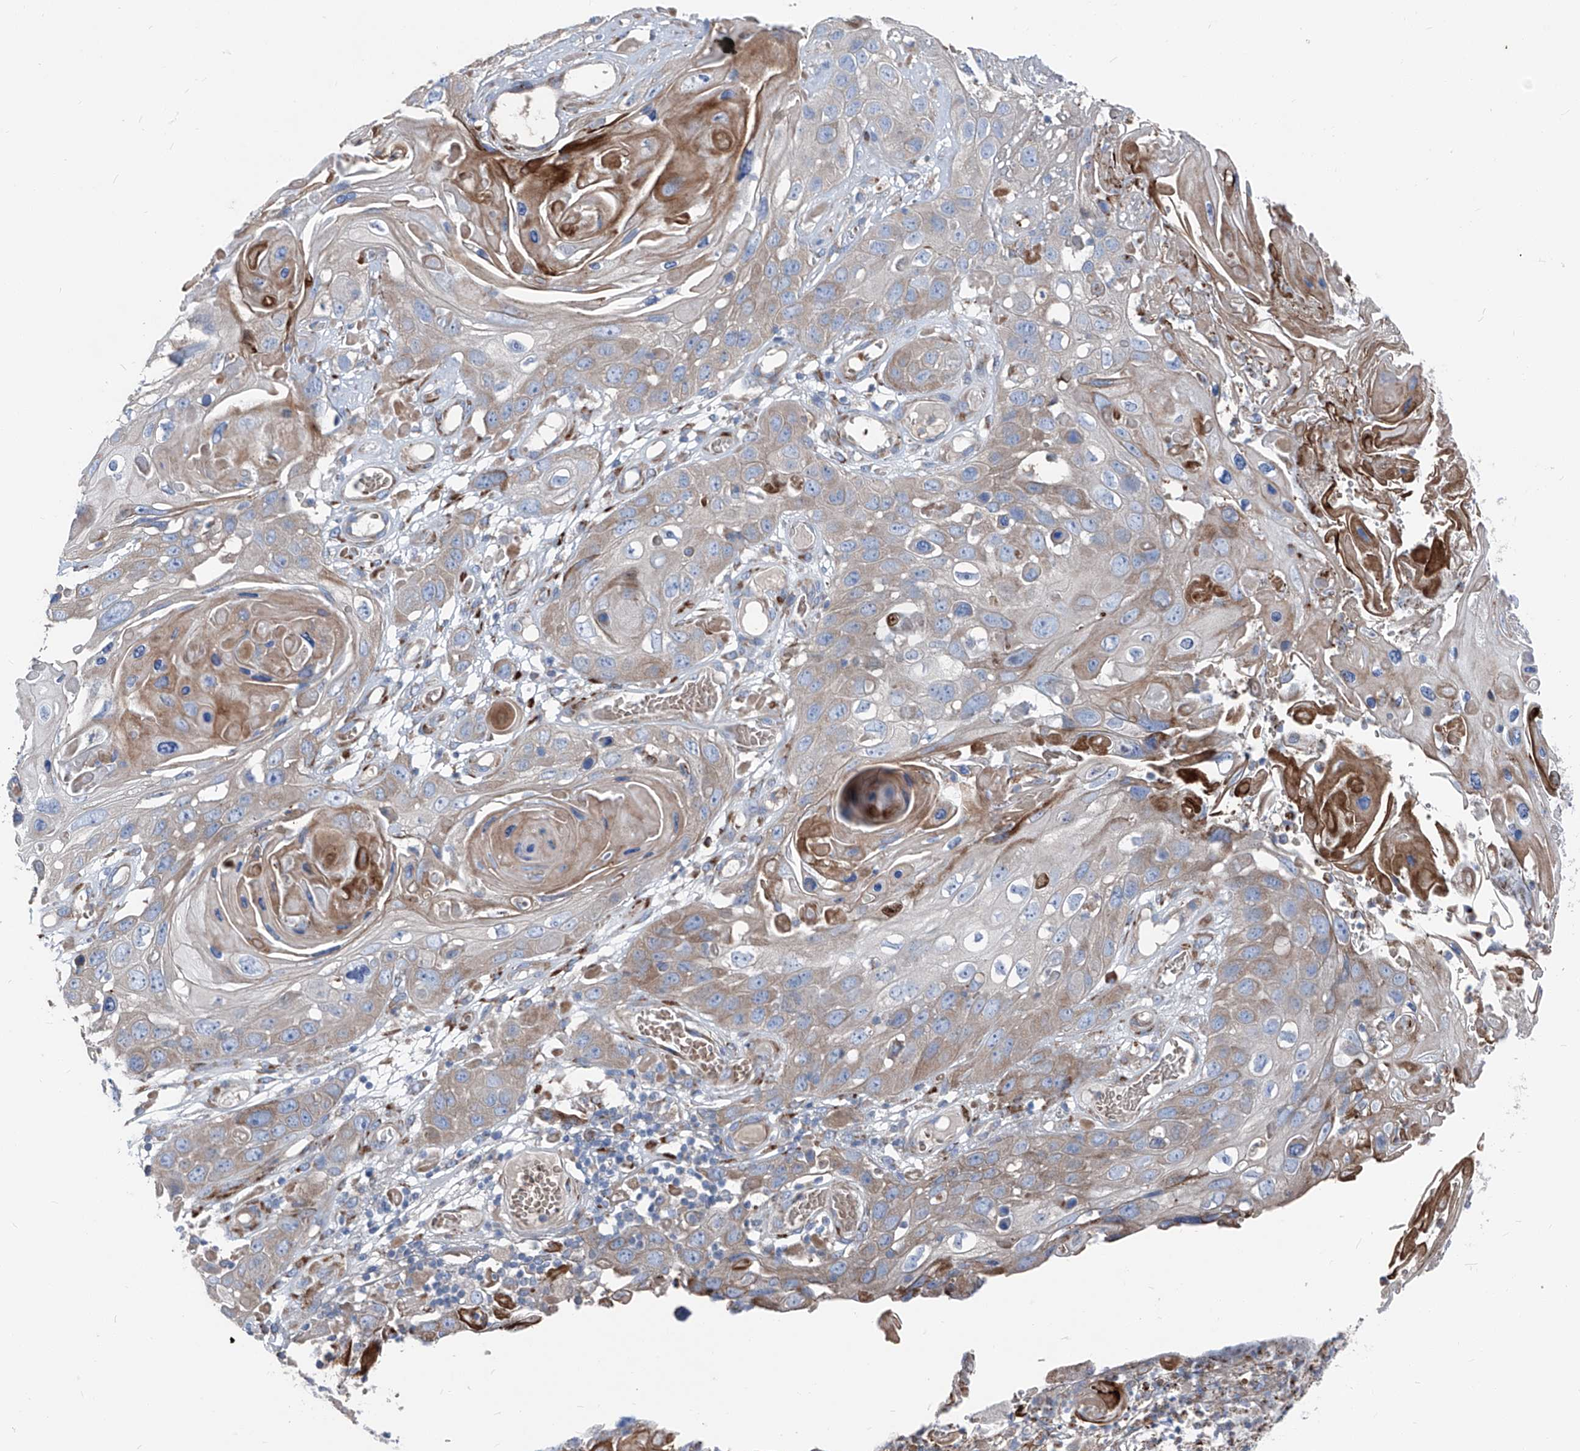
{"staining": {"intensity": "weak", "quantity": "<25%", "location": "cytoplasmic/membranous"}, "tissue": "skin cancer", "cell_type": "Tumor cells", "image_type": "cancer", "snomed": [{"axis": "morphology", "description": "Squamous cell carcinoma, NOS"}, {"axis": "topography", "description": "Skin"}], "caption": "Tumor cells are negative for brown protein staining in skin cancer (squamous cell carcinoma).", "gene": "IFI27", "patient": {"sex": "male", "age": 55}}